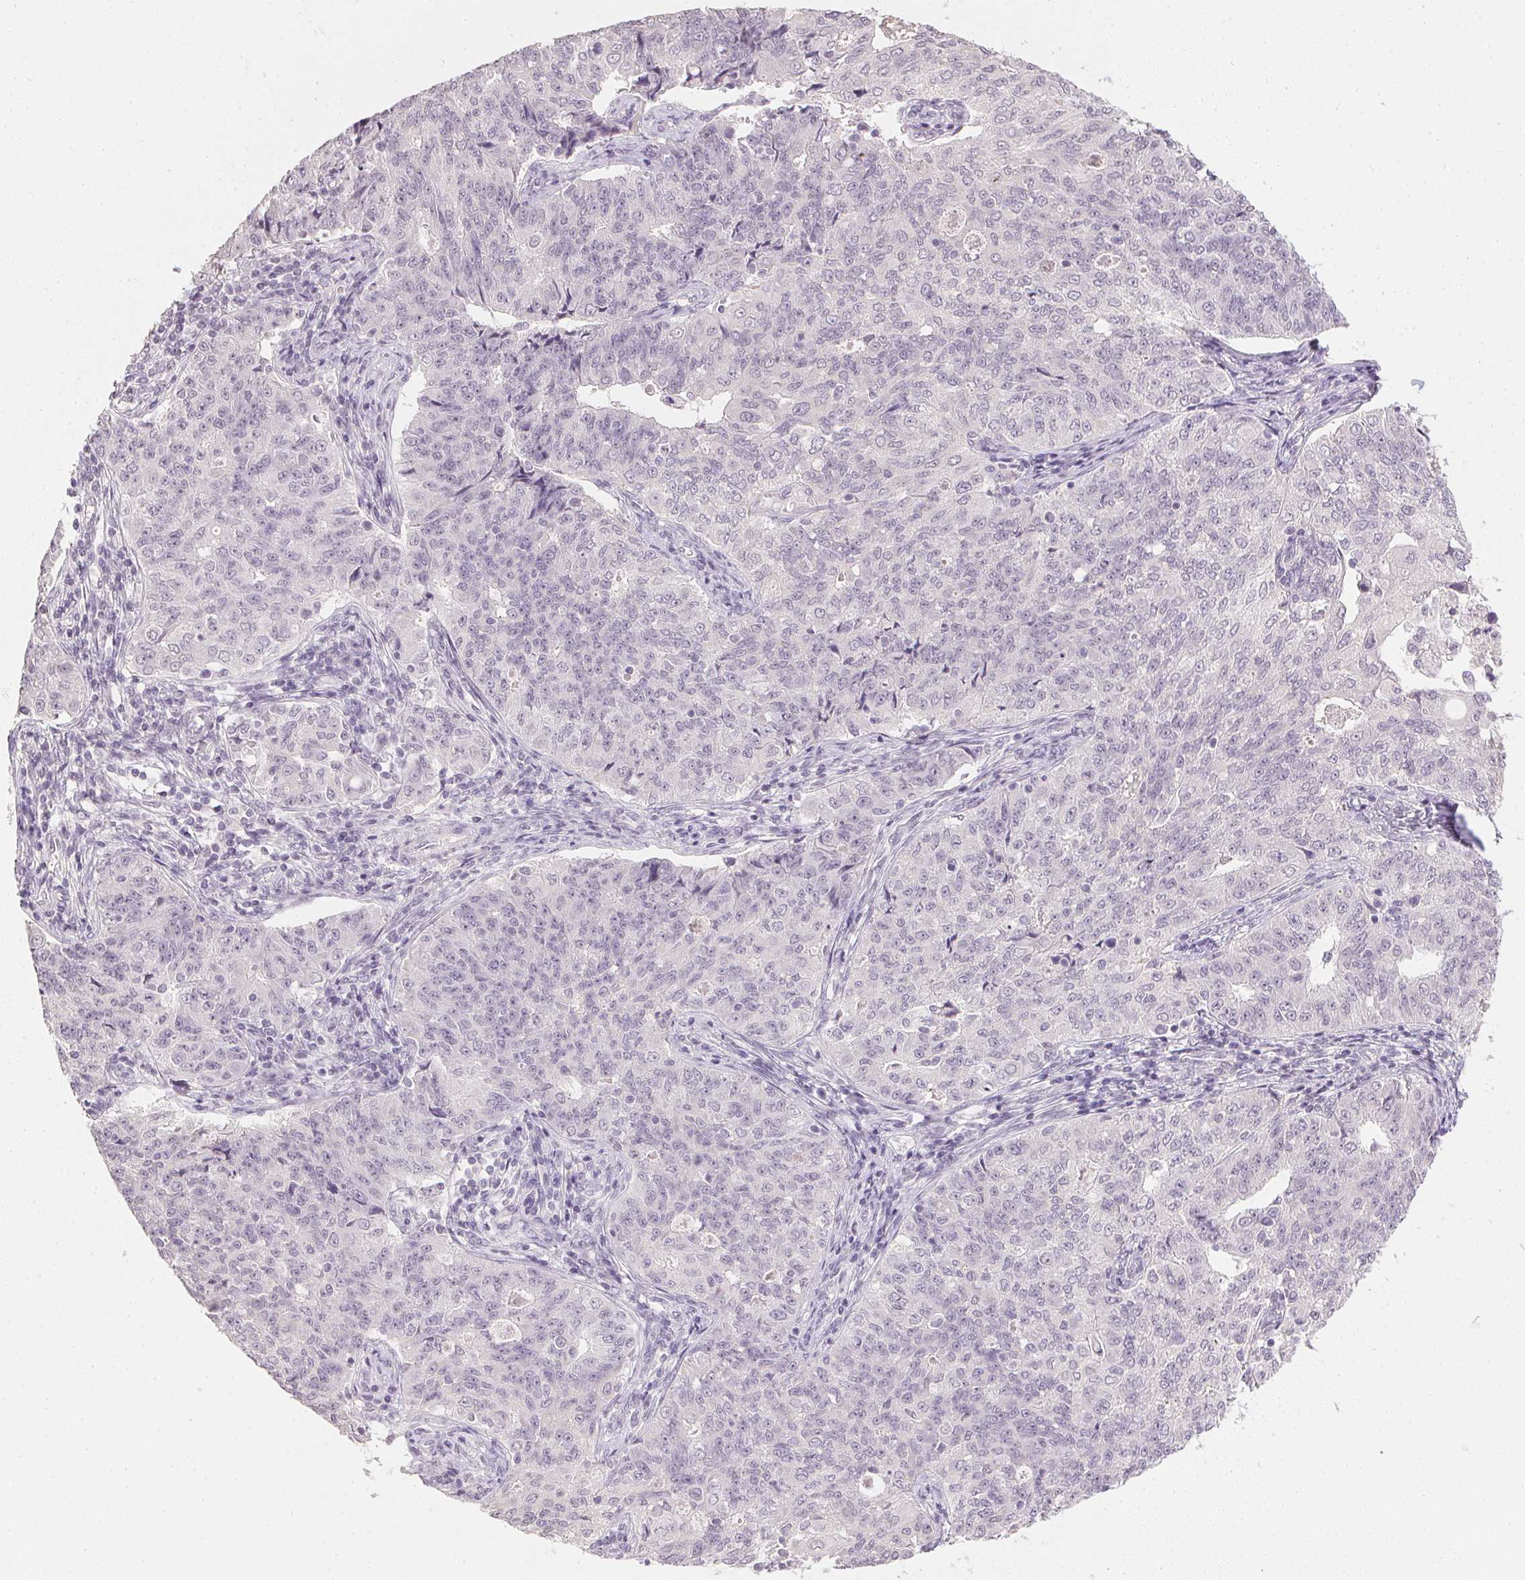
{"staining": {"intensity": "negative", "quantity": "none", "location": "none"}, "tissue": "endometrial cancer", "cell_type": "Tumor cells", "image_type": "cancer", "snomed": [{"axis": "morphology", "description": "Adenocarcinoma, NOS"}, {"axis": "topography", "description": "Endometrium"}], "caption": "This is a photomicrograph of IHC staining of adenocarcinoma (endometrial), which shows no expression in tumor cells. (DAB (3,3'-diaminobenzidine) immunohistochemistry with hematoxylin counter stain).", "gene": "PPY", "patient": {"sex": "female", "age": 43}}